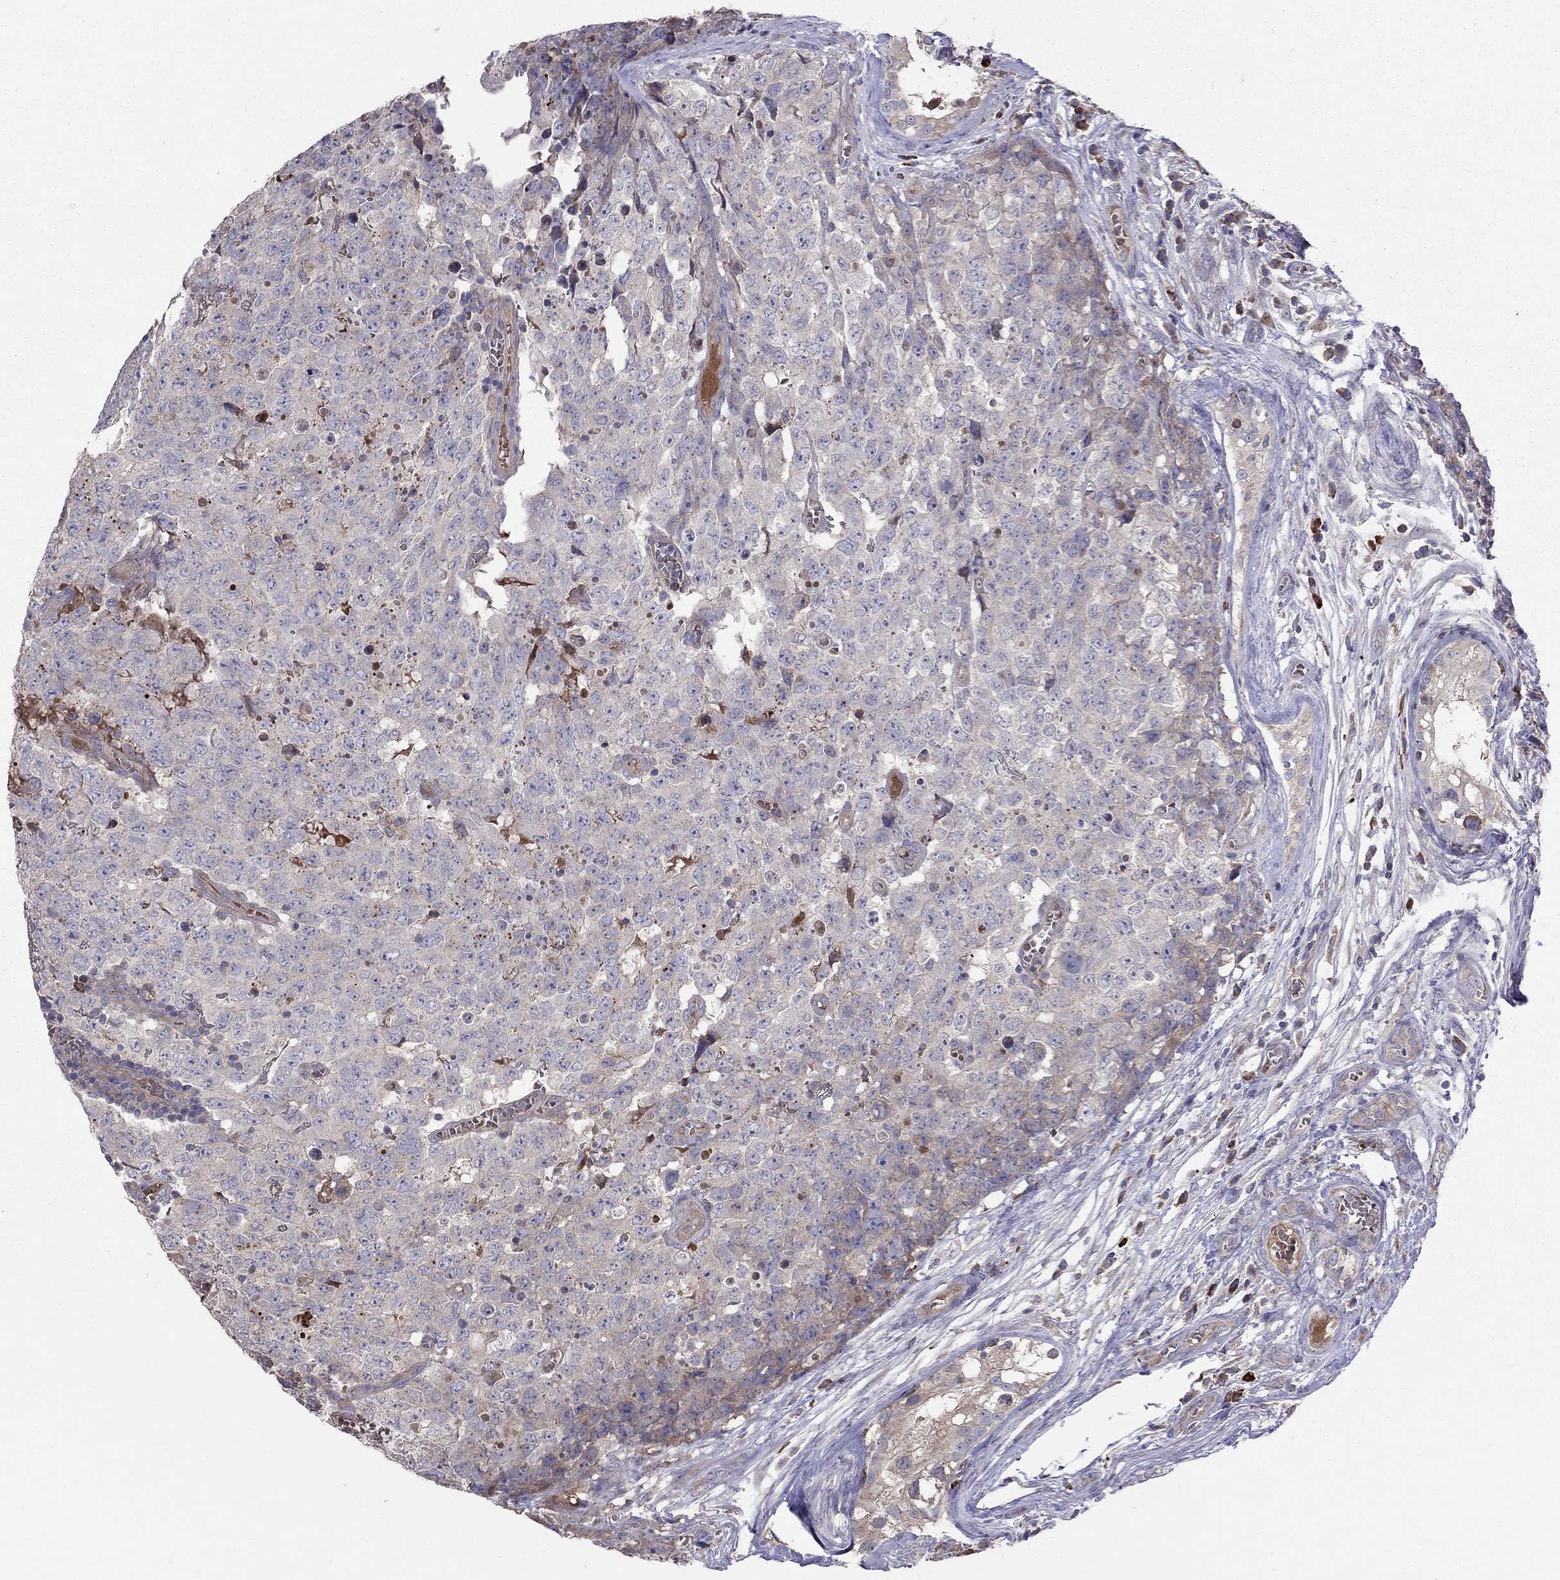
{"staining": {"intensity": "weak", "quantity": "<25%", "location": "cytoplasmic/membranous"}, "tissue": "testis cancer", "cell_type": "Tumor cells", "image_type": "cancer", "snomed": [{"axis": "morphology", "description": "Carcinoma, Embryonal, NOS"}, {"axis": "topography", "description": "Testis"}], "caption": "Immunohistochemistry (IHC) micrograph of neoplastic tissue: testis cancer (embryonal carcinoma) stained with DAB shows no significant protein positivity in tumor cells.", "gene": "PIK3CG", "patient": {"sex": "male", "age": 23}}